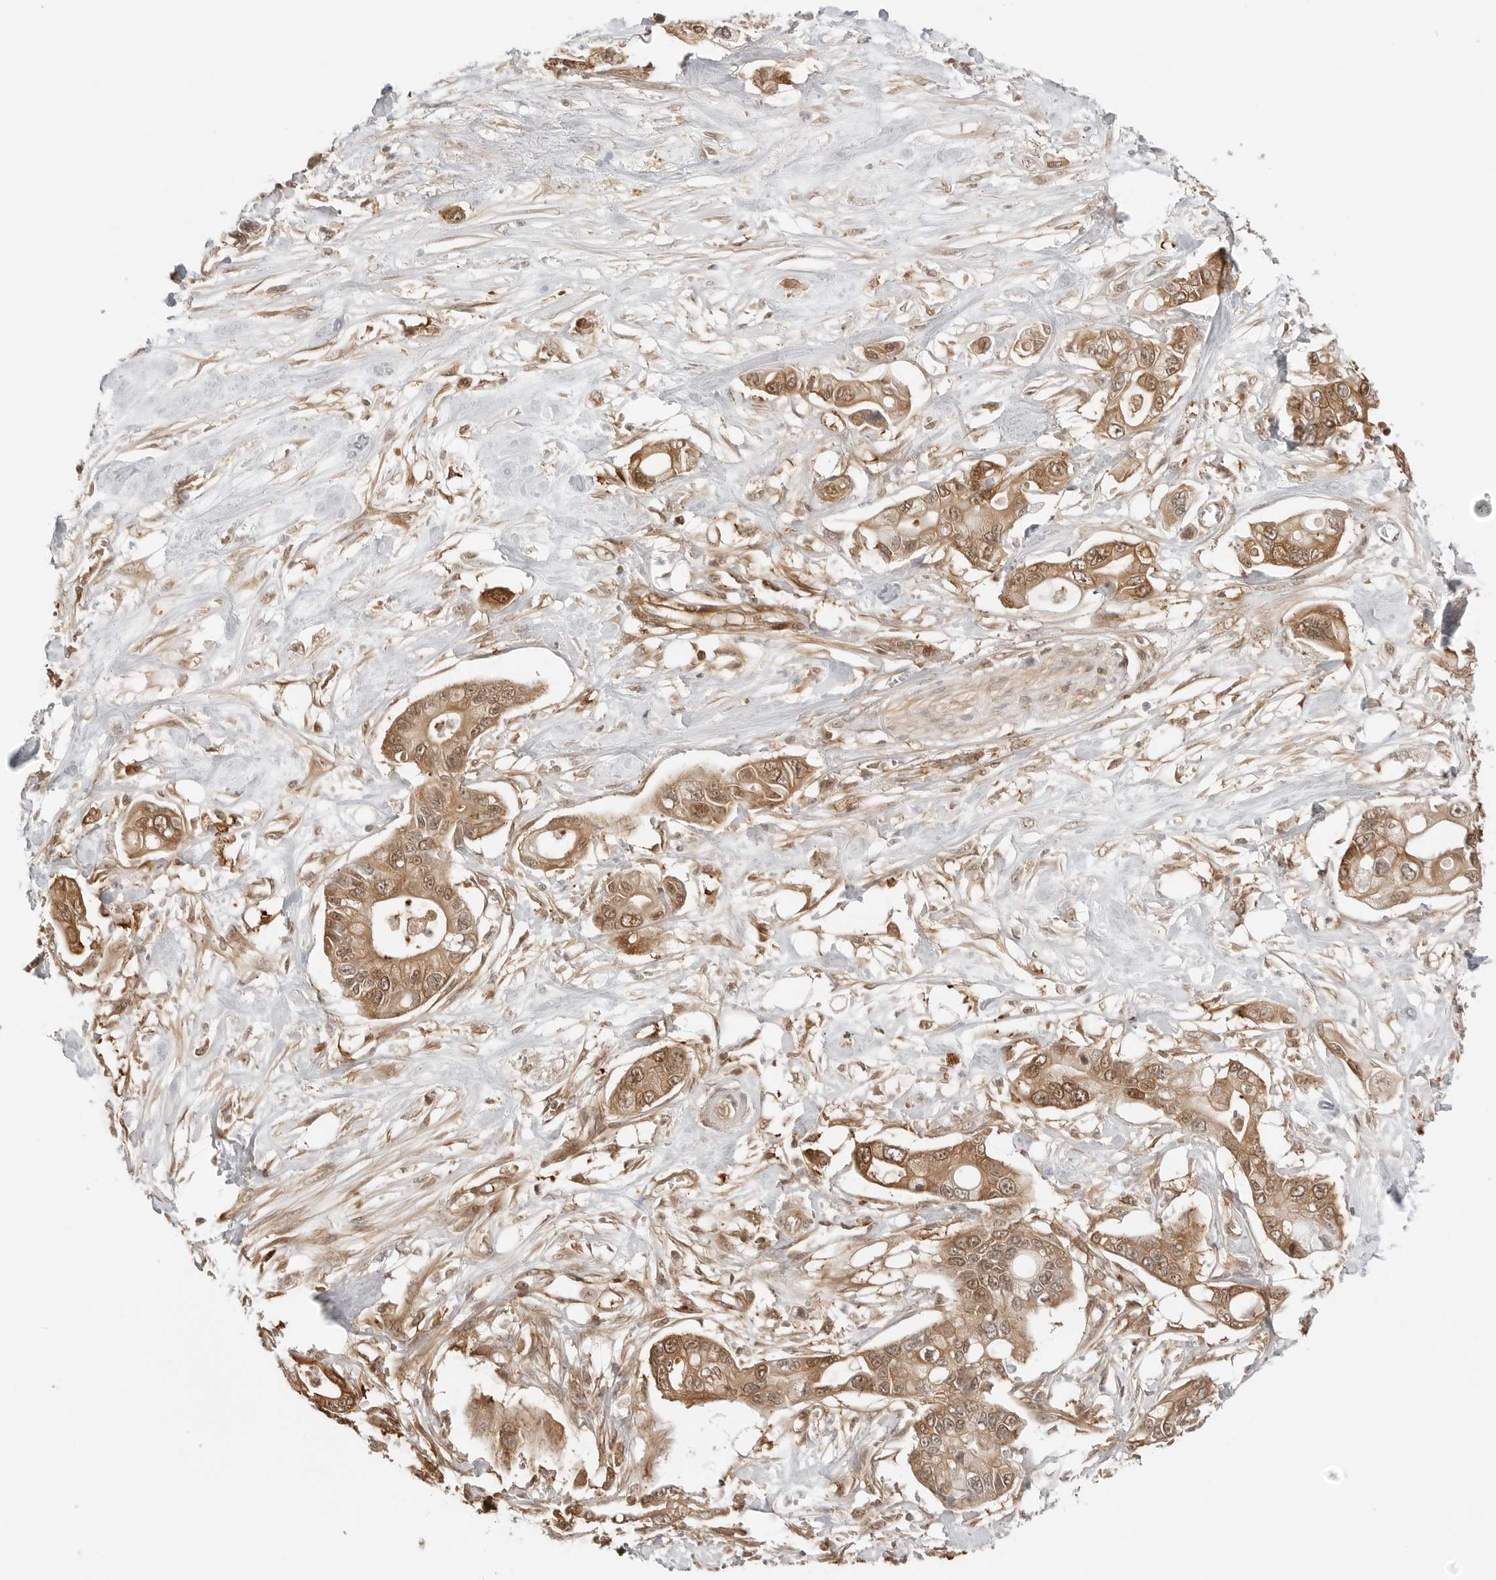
{"staining": {"intensity": "moderate", "quantity": ">75%", "location": "cytoplasmic/membranous,nuclear"}, "tissue": "pancreatic cancer", "cell_type": "Tumor cells", "image_type": "cancer", "snomed": [{"axis": "morphology", "description": "Adenocarcinoma, NOS"}, {"axis": "topography", "description": "Pancreas"}], "caption": "High-power microscopy captured an IHC image of adenocarcinoma (pancreatic), revealing moderate cytoplasmic/membranous and nuclear staining in approximately >75% of tumor cells. (IHC, brightfield microscopy, high magnification).", "gene": "NUDC", "patient": {"sex": "male", "age": 68}}